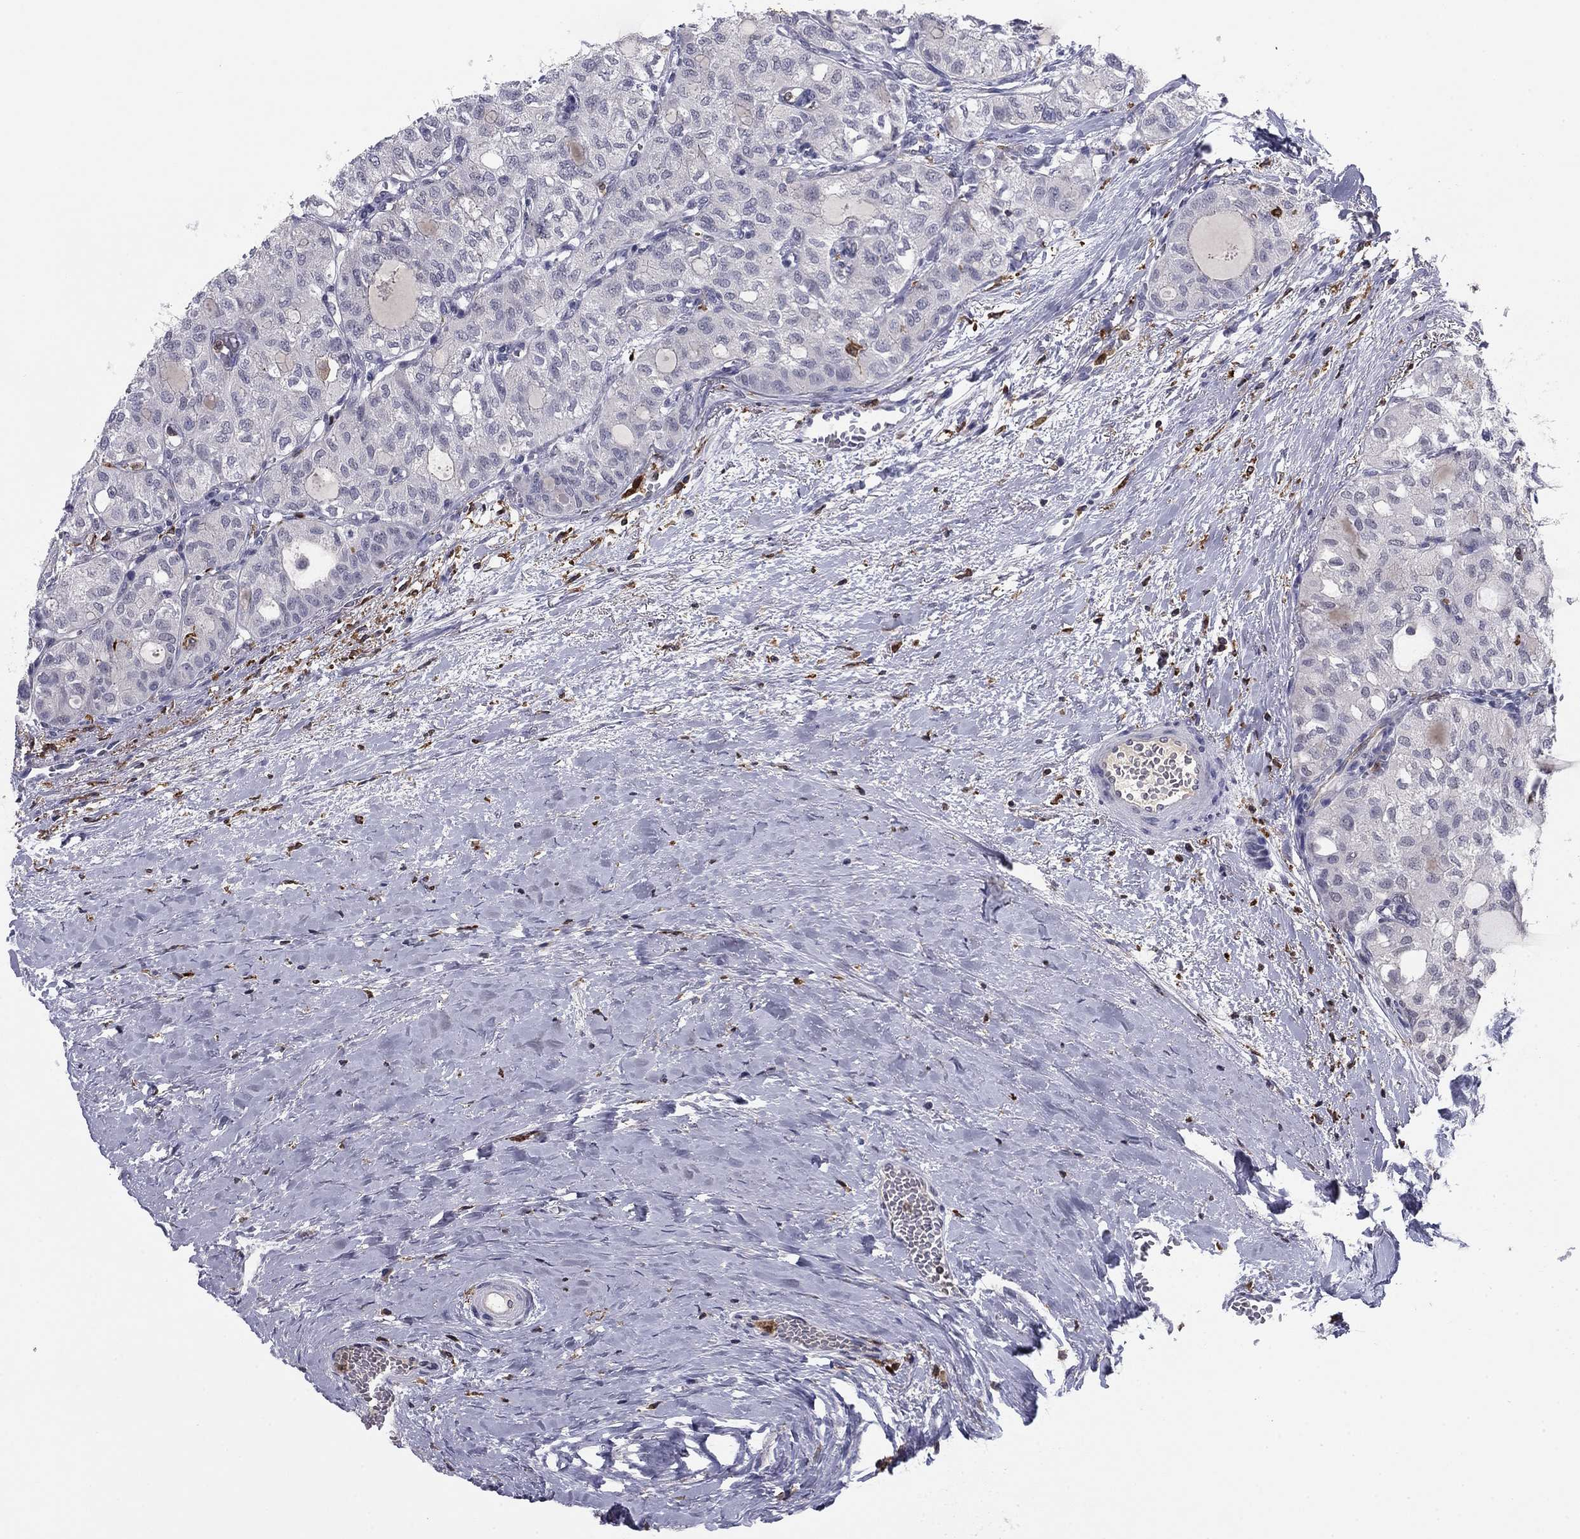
{"staining": {"intensity": "negative", "quantity": "none", "location": "none"}, "tissue": "thyroid cancer", "cell_type": "Tumor cells", "image_type": "cancer", "snomed": [{"axis": "morphology", "description": "Follicular adenoma carcinoma, NOS"}, {"axis": "topography", "description": "Thyroid gland"}], "caption": "Tumor cells are negative for protein expression in human thyroid cancer (follicular adenoma carcinoma).", "gene": "PLCB2", "patient": {"sex": "male", "age": 75}}